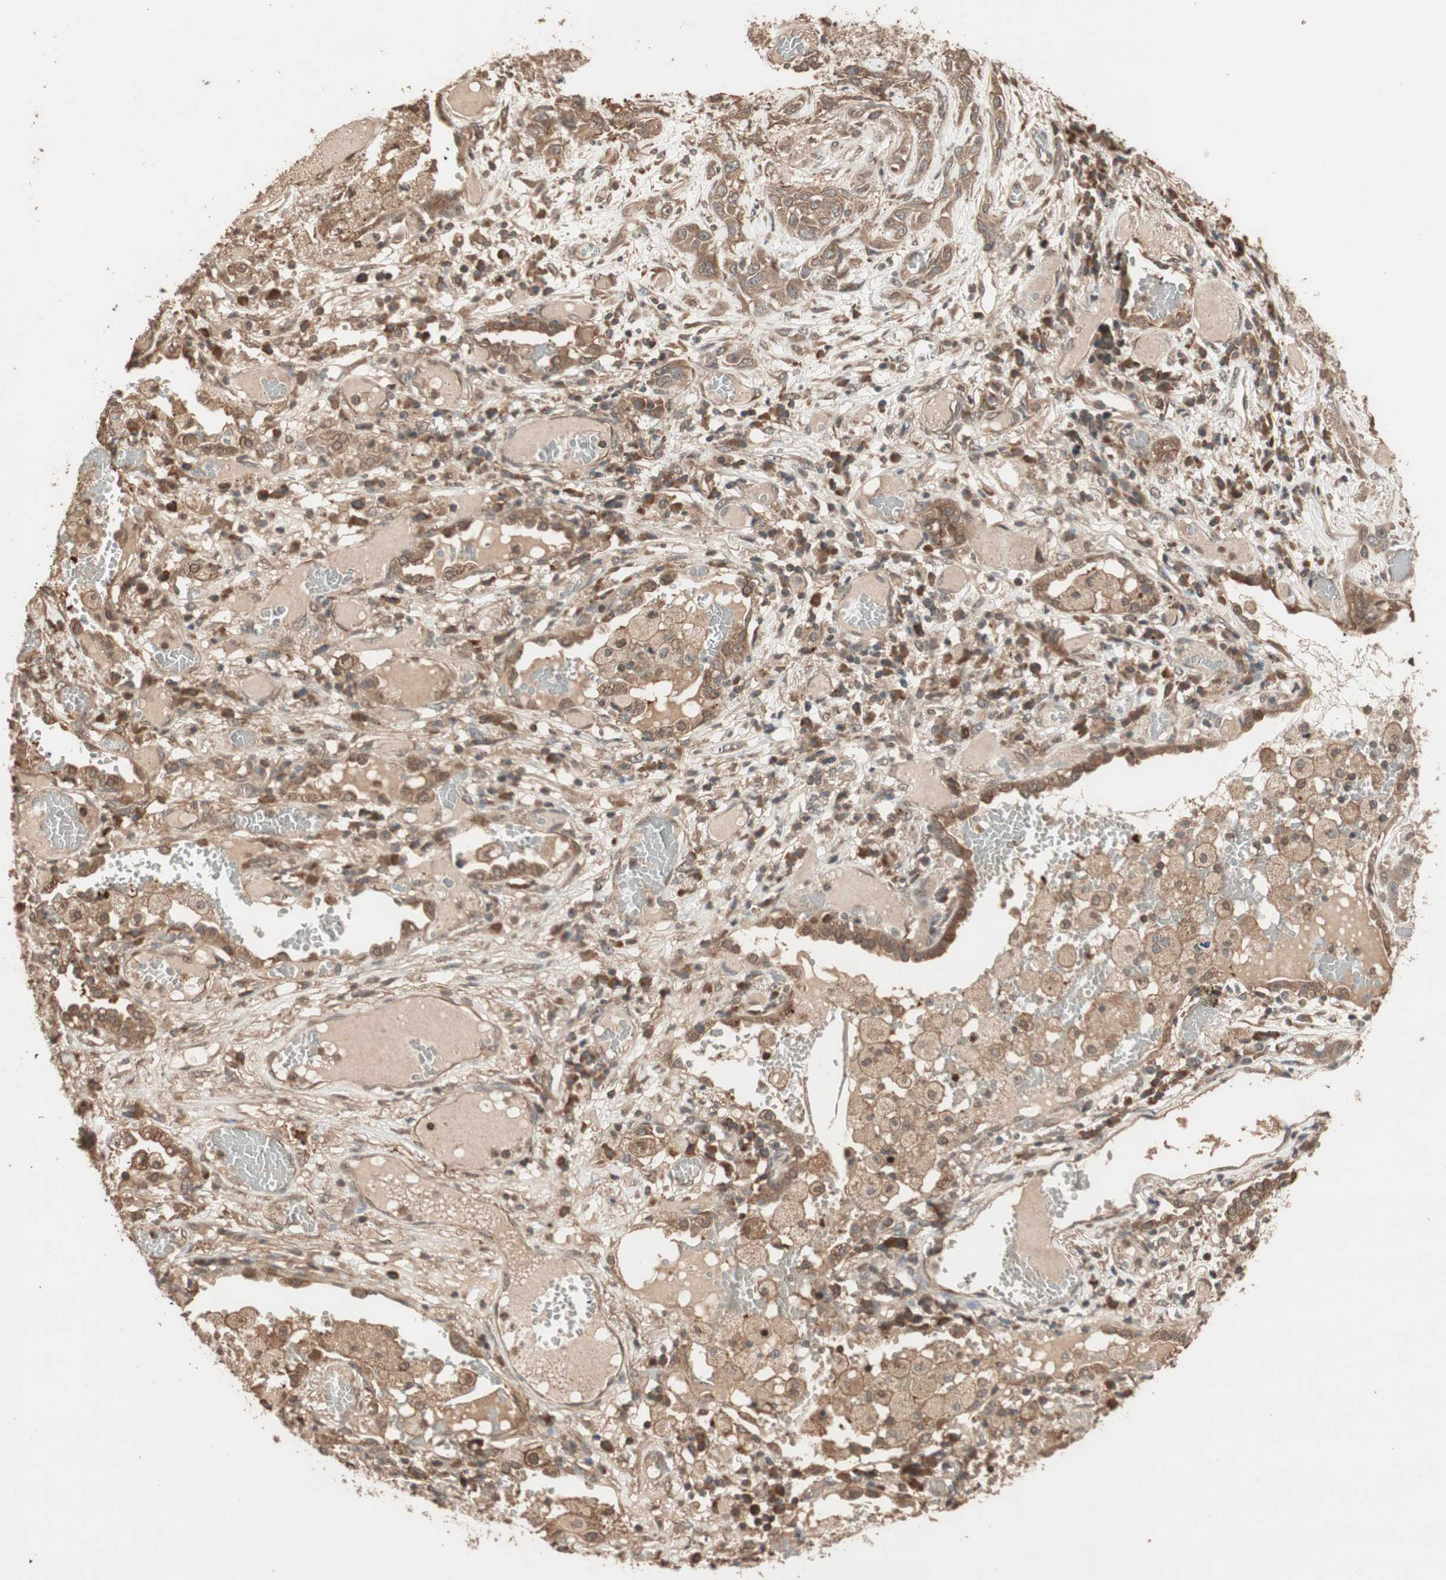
{"staining": {"intensity": "weak", "quantity": ">75%", "location": "cytoplasmic/membranous"}, "tissue": "lung cancer", "cell_type": "Tumor cells", "image_type": "cancer", "snomed": [{"axis": "morphology", "description": "Squamous cell carcinoma, NOS"}, {"axis": "topography", "description": "Lung"}], "caption": "High-power microscopy captured an immunohistochemistry histopathology image of squamous cell carcinoma (lung), revealing weak cytoplasmic/membranous staining in approximately >75% of tumor cells.", "gene": "USP20", "patient": {"sex": "male", "age": 71}}